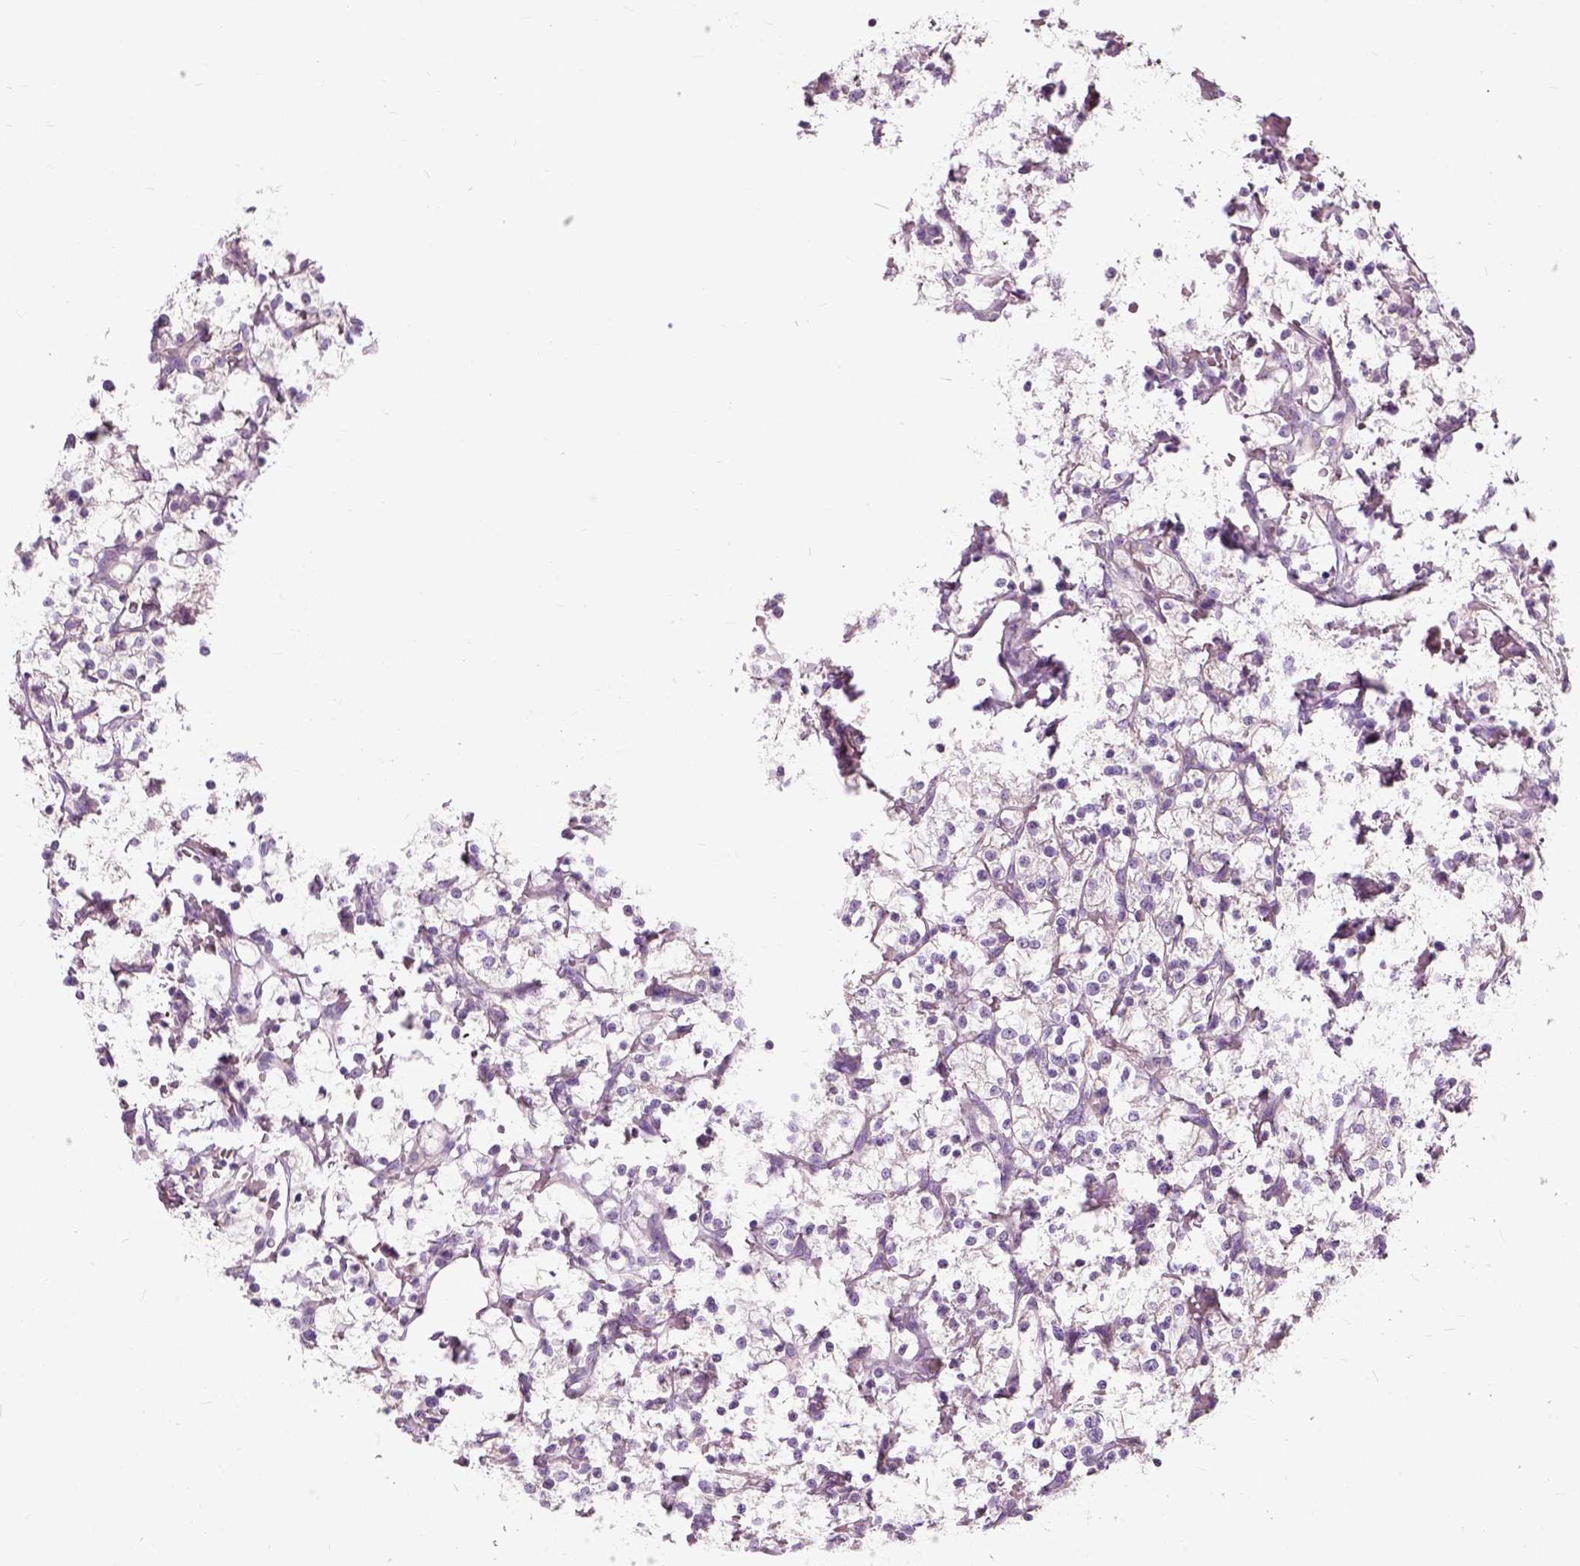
{"staining": {"intensity": "negative", "quantity": "none", "location": "none"}, "tissue": "renal cancer", "cell_type": "Tumor cells", "image_type": "cancer", "snomed": [{"axis": "morphology", "description": "Adenocarcinoma, NOS"}, {"axis": "topography", "description": "Kidney"}], "caption": "This is an immunohistochemistry (IHC) image of renal cancer (adenocarcinoma). There is no expression in tumor cells.", "gene": "TRIM72", "patient": {"sex": "female", "age": 64}}